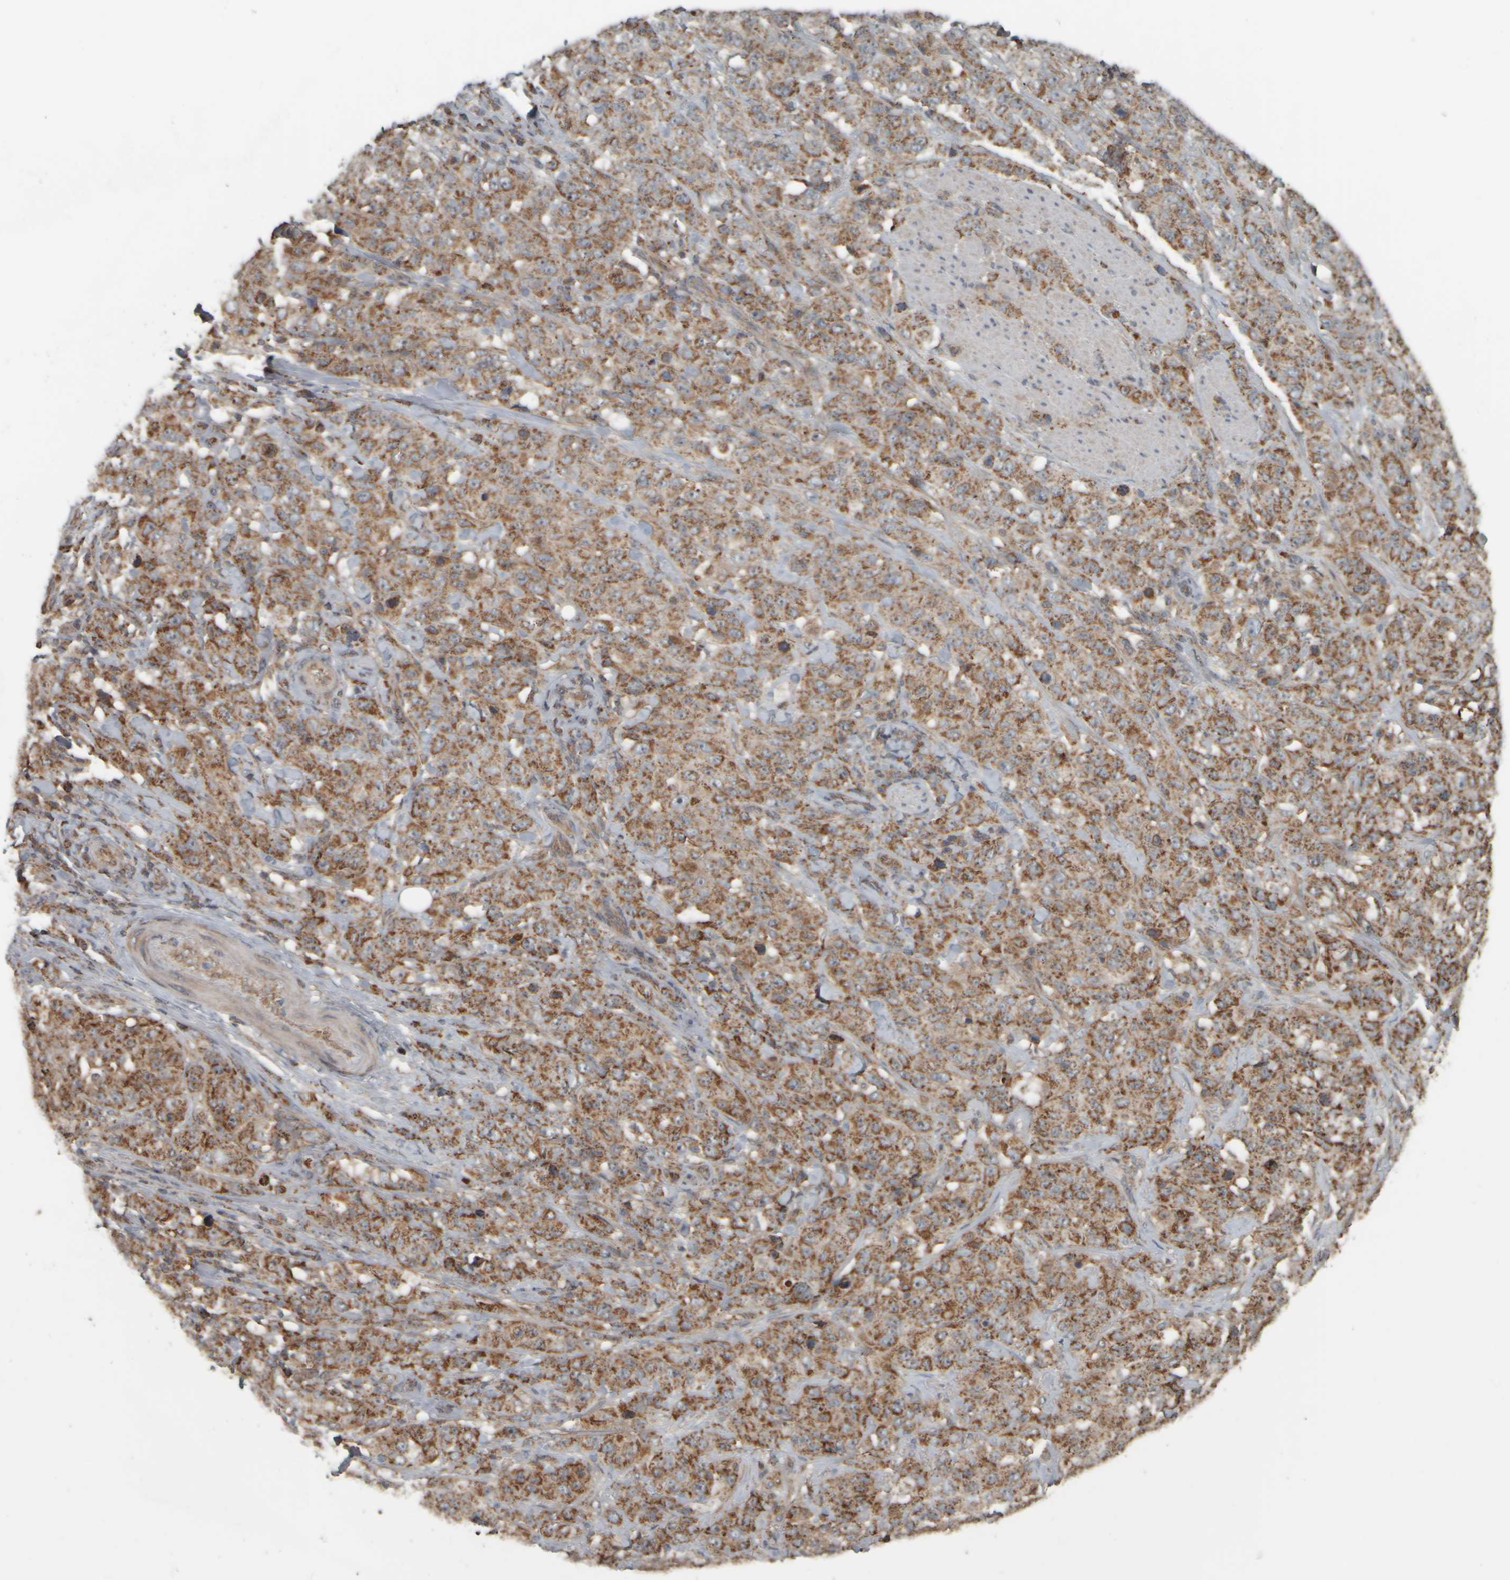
{"staining": {"intensity": "moderate", "quantity": ">75%", "location": "cytoplasmic/membranous"}, "tissue": "stomach cancer", "cell_type": "Tumor cells", "image_type": "cancer", "snomed": [{"axis": "morphology", "description": "Adenocarcinoma, NOS"}, {"axis": "topography", "description": "Stomach"}], "caption": "There is medium levels of moderate cytoplasmic/membranous staining in tumor cells of stomach adenocarcinoma, as demonstrated by immunohistochemical staining (brown color).", "gene": "APBB2", "patient": {"sex": "male", "age": 48}}